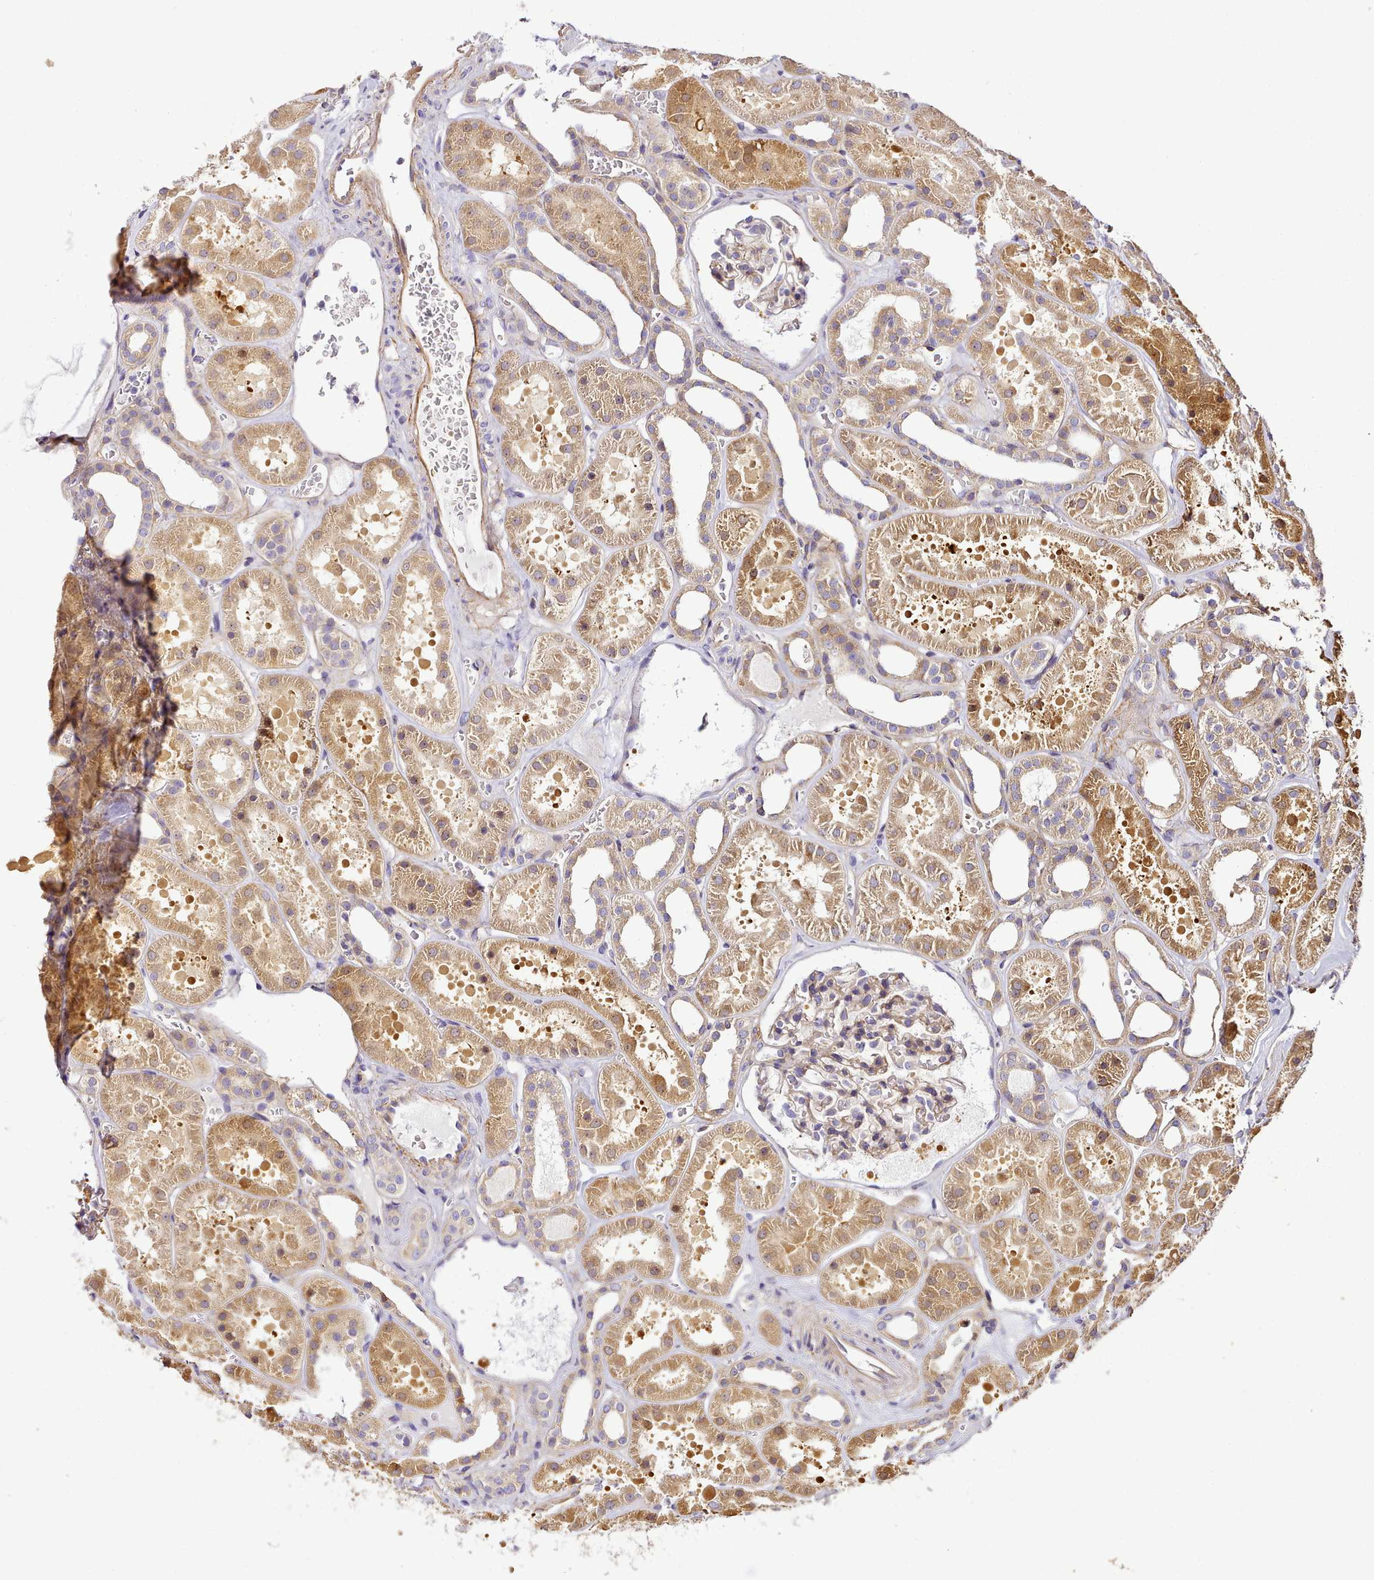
{"staining": {"intensity": "moderate", "quantity": "25%-75%", "location": "cytoplasmic/membranous"}, "tissue": "kidney", "cell_type": "Cells in glomeruli", "image_type": "normal", "snomed": [{"axis": "morphology", "description": "Normal tissue, NOS"}, {"axis": "topography", "description": "Kidney"}], "caption": "Unremarkable kidney was stained to show a protein in brown. There is medium levels of moderate cytoplasmic/membranous positivity in about 25%-75% of cells in glomeruli.", "gene": "NBPF10", "patient": {"sex": "female", "age": 41}}